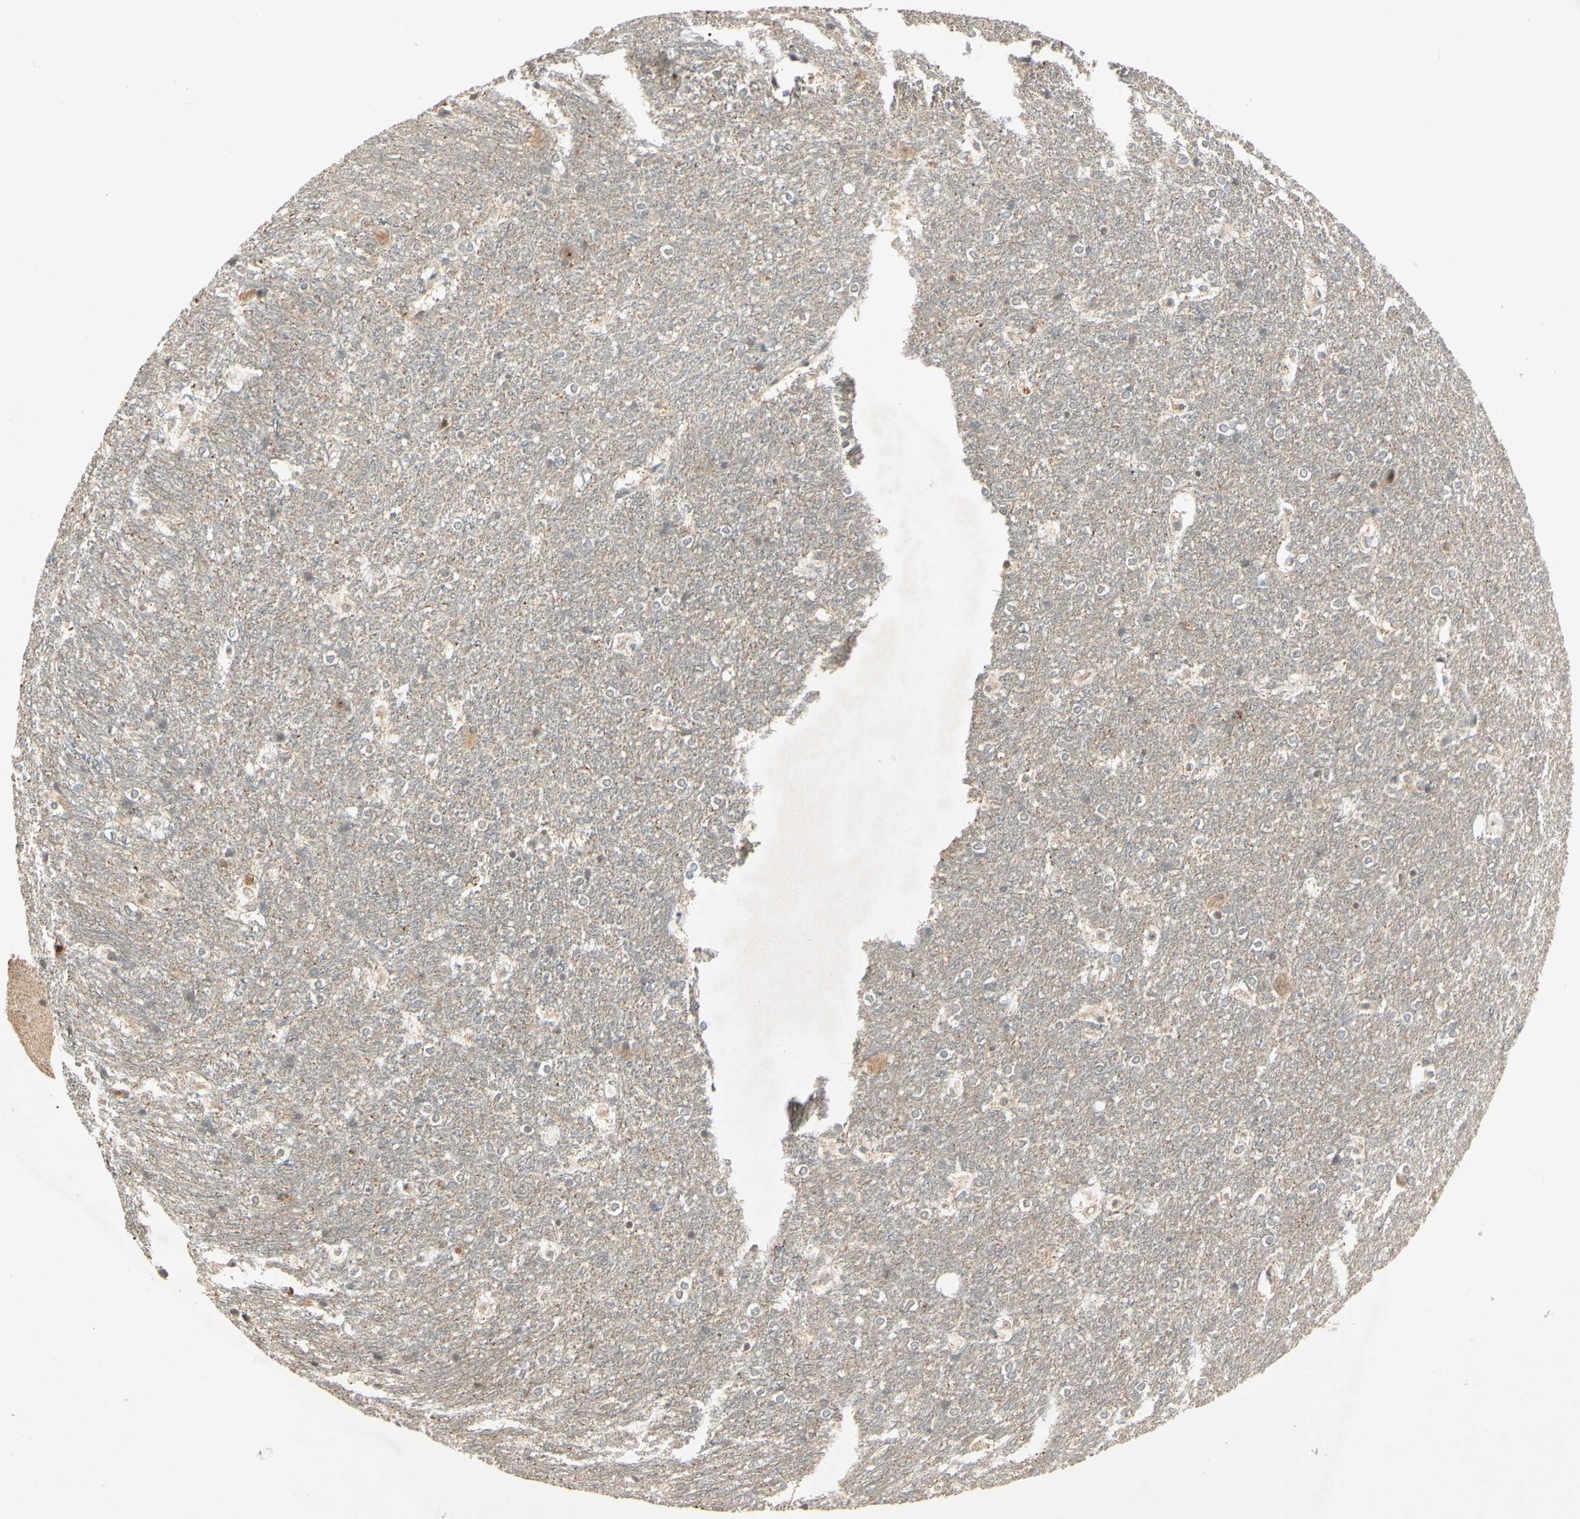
{"staining": {"intensity": "weak", "quantity": "<25%", "location": "cytoplasmic/membranous"}, "tissue": "hippocampus", "cell_type": "Glial cells", "image_type": "normal", "snomed": [{"axis": "morphology", "description": "Normal tissue, NOS"}, {"axis": "topography", "description": "Hippocampus"}], "caption": "IHC micrograph of benign hippocampus stained for a protein (brown), which shows no staining in glial cells.", "gene": "ZSCAN12", "patient": {"sex": "female", "age": 19}}